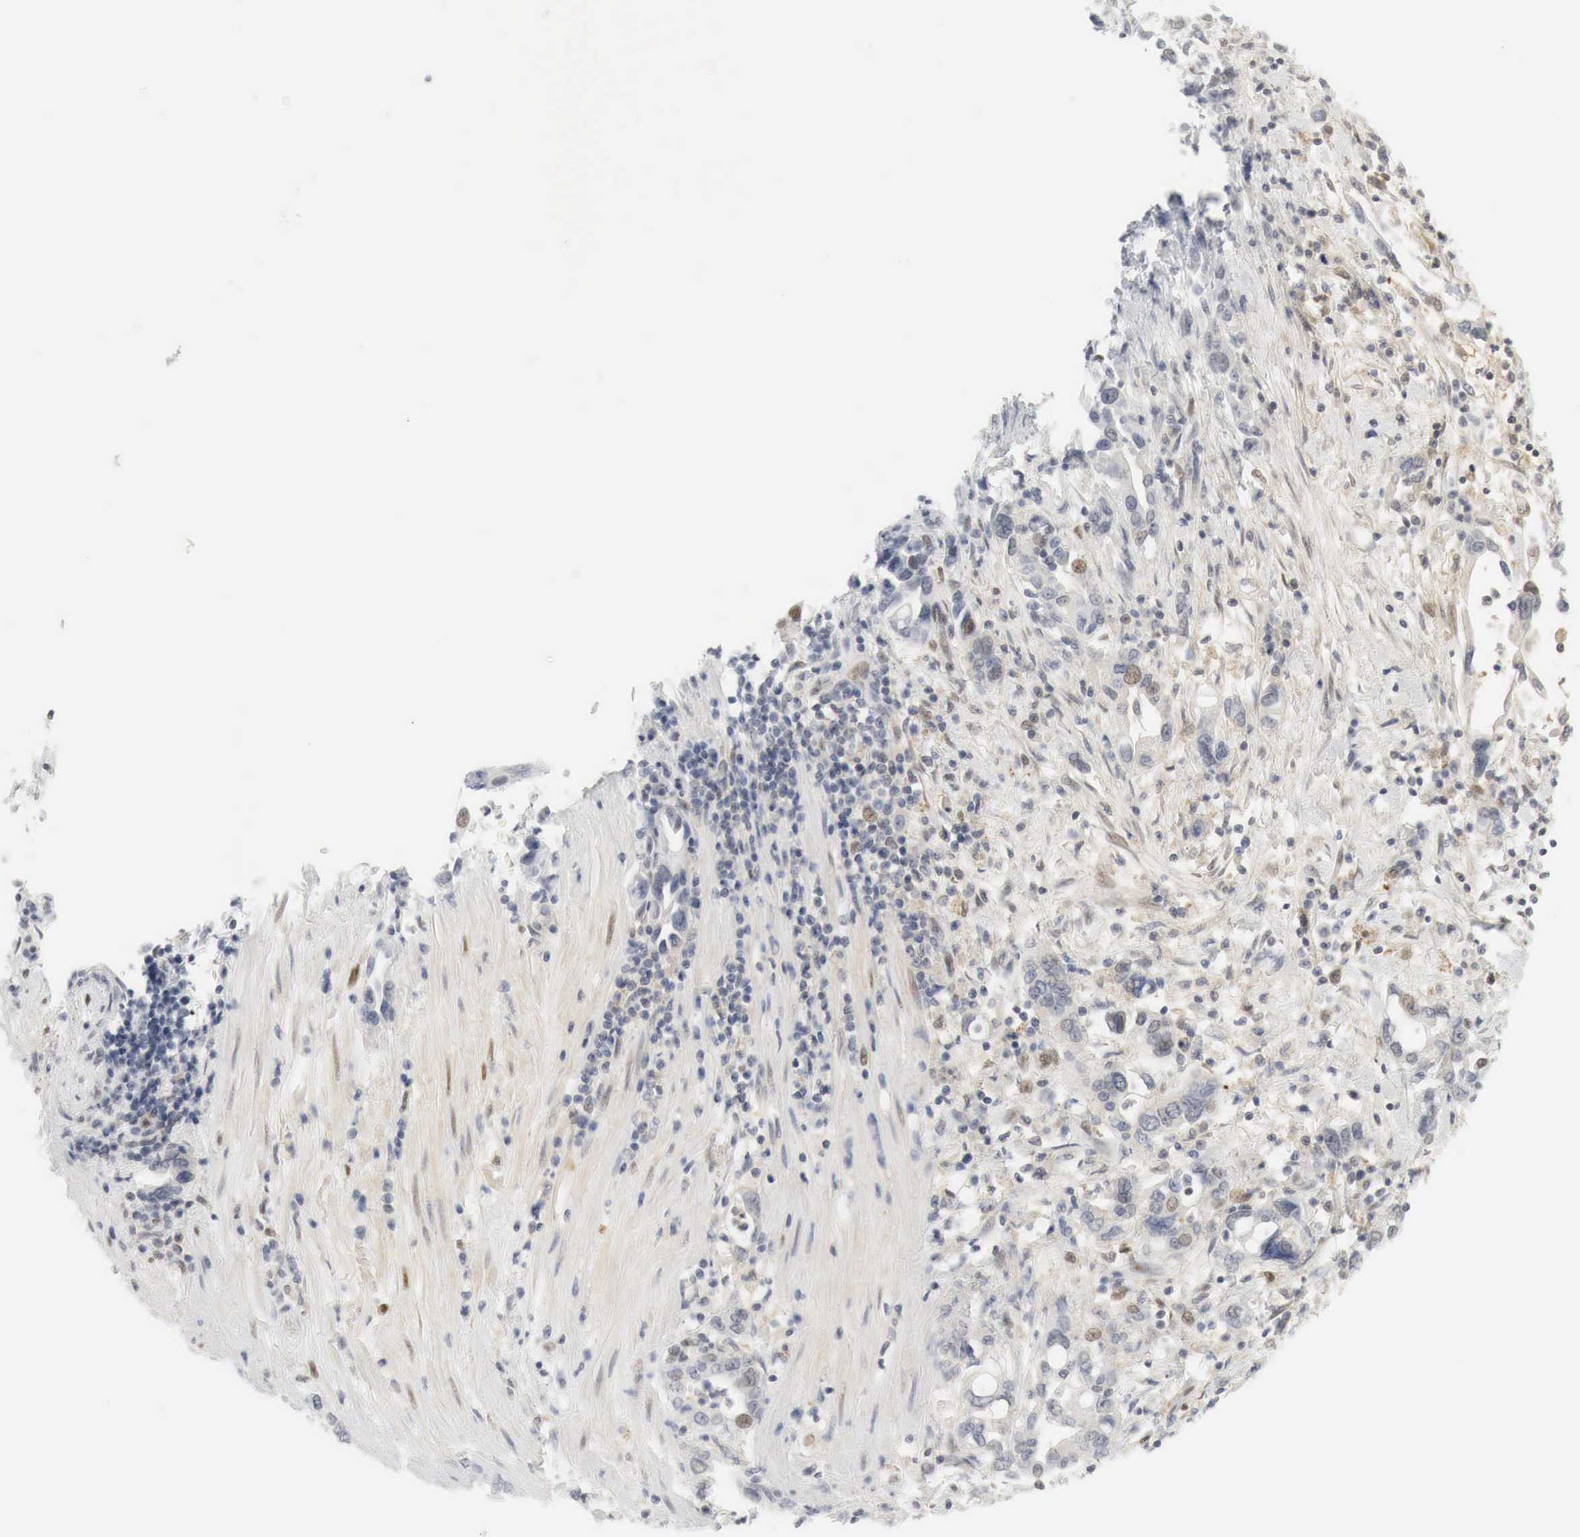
{"staining": {"intensity": "weak", "quantity": "<25%", "location": "cytoplasmic/membranous,nuclear"}, "tissue": "pancreatic cancer", "cell_type": "Tumor cells", "image_type": "cancer", "snomed": [{"axis": "morphology", "description": "Adenocarcinoma, NOS"}, {"axis": "topography", "description": "Pancreas"}], "caption": "Immunohistochemical staining of pancreatic cancer shows no significant staining in tumor cells. (DAB (3,3'-diaminobenzidine) immunohistochemistry, high magnification).", "gene": "MYC", "patient": {"sex": "female", "age": 57}}